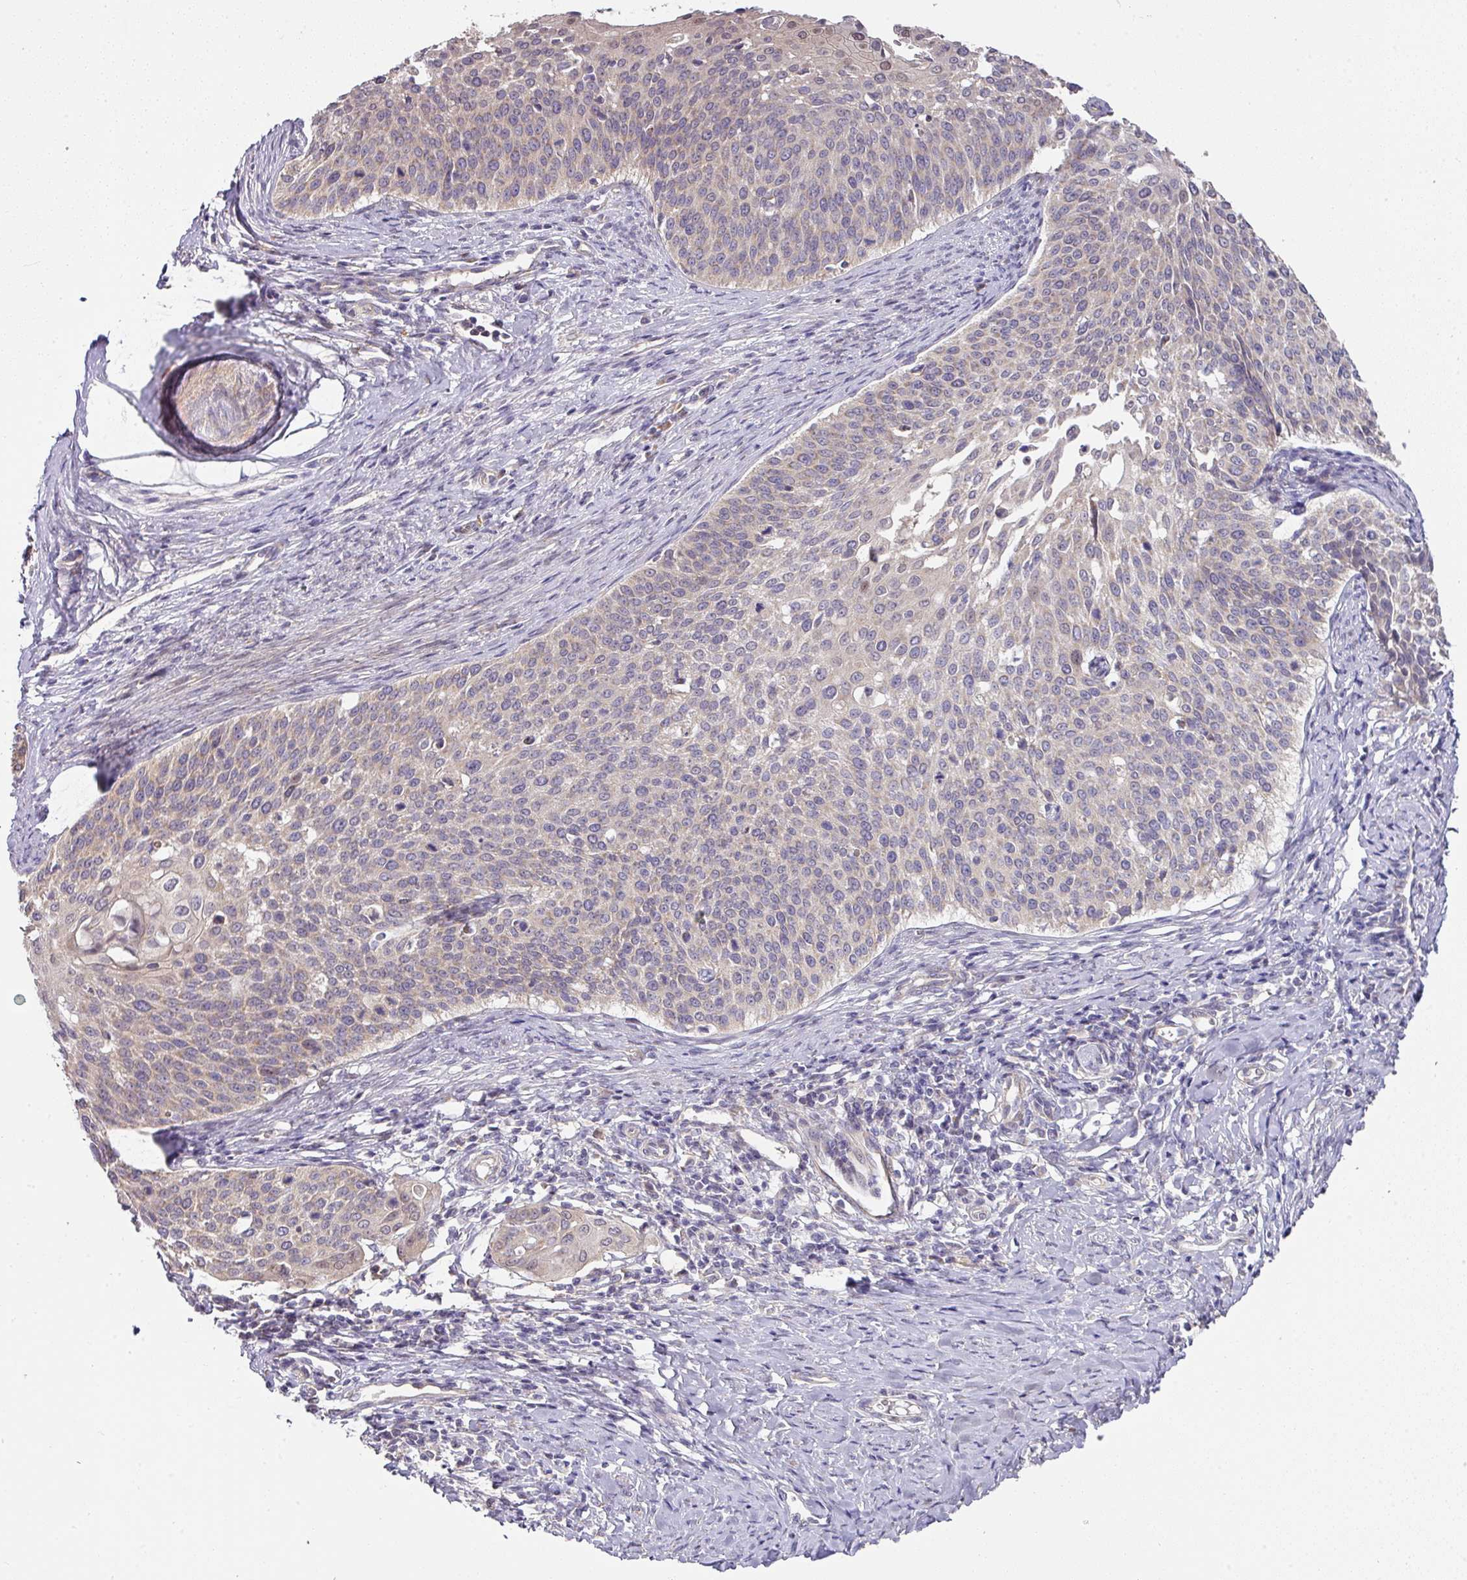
{"staining": {"intensity": "negative", "quantity": "none", "location": "none"}, "tissue": "cervical cancer", "cell_type": "Tumor cells", "image_type": "cancer", "snomed": [{"axis": "morphology", "description": "Squamous cell carcinoma, NOS"}, {"axis": "topography", "description": "Cervix"}], "caption": "Cervical cancer (squamous cell carcinoma) was stained to show a protein in brown. There is no significant positivity in tumor cells. The staining was performed using DAB (3,3'-diaminobenzidine) to visualize the protein expression in brown, while the nuclei were stained in blue with hematoxylin (Magnification: 20x).", "gene": "STK35", "patient": {"sex": "female", "age": 44}}